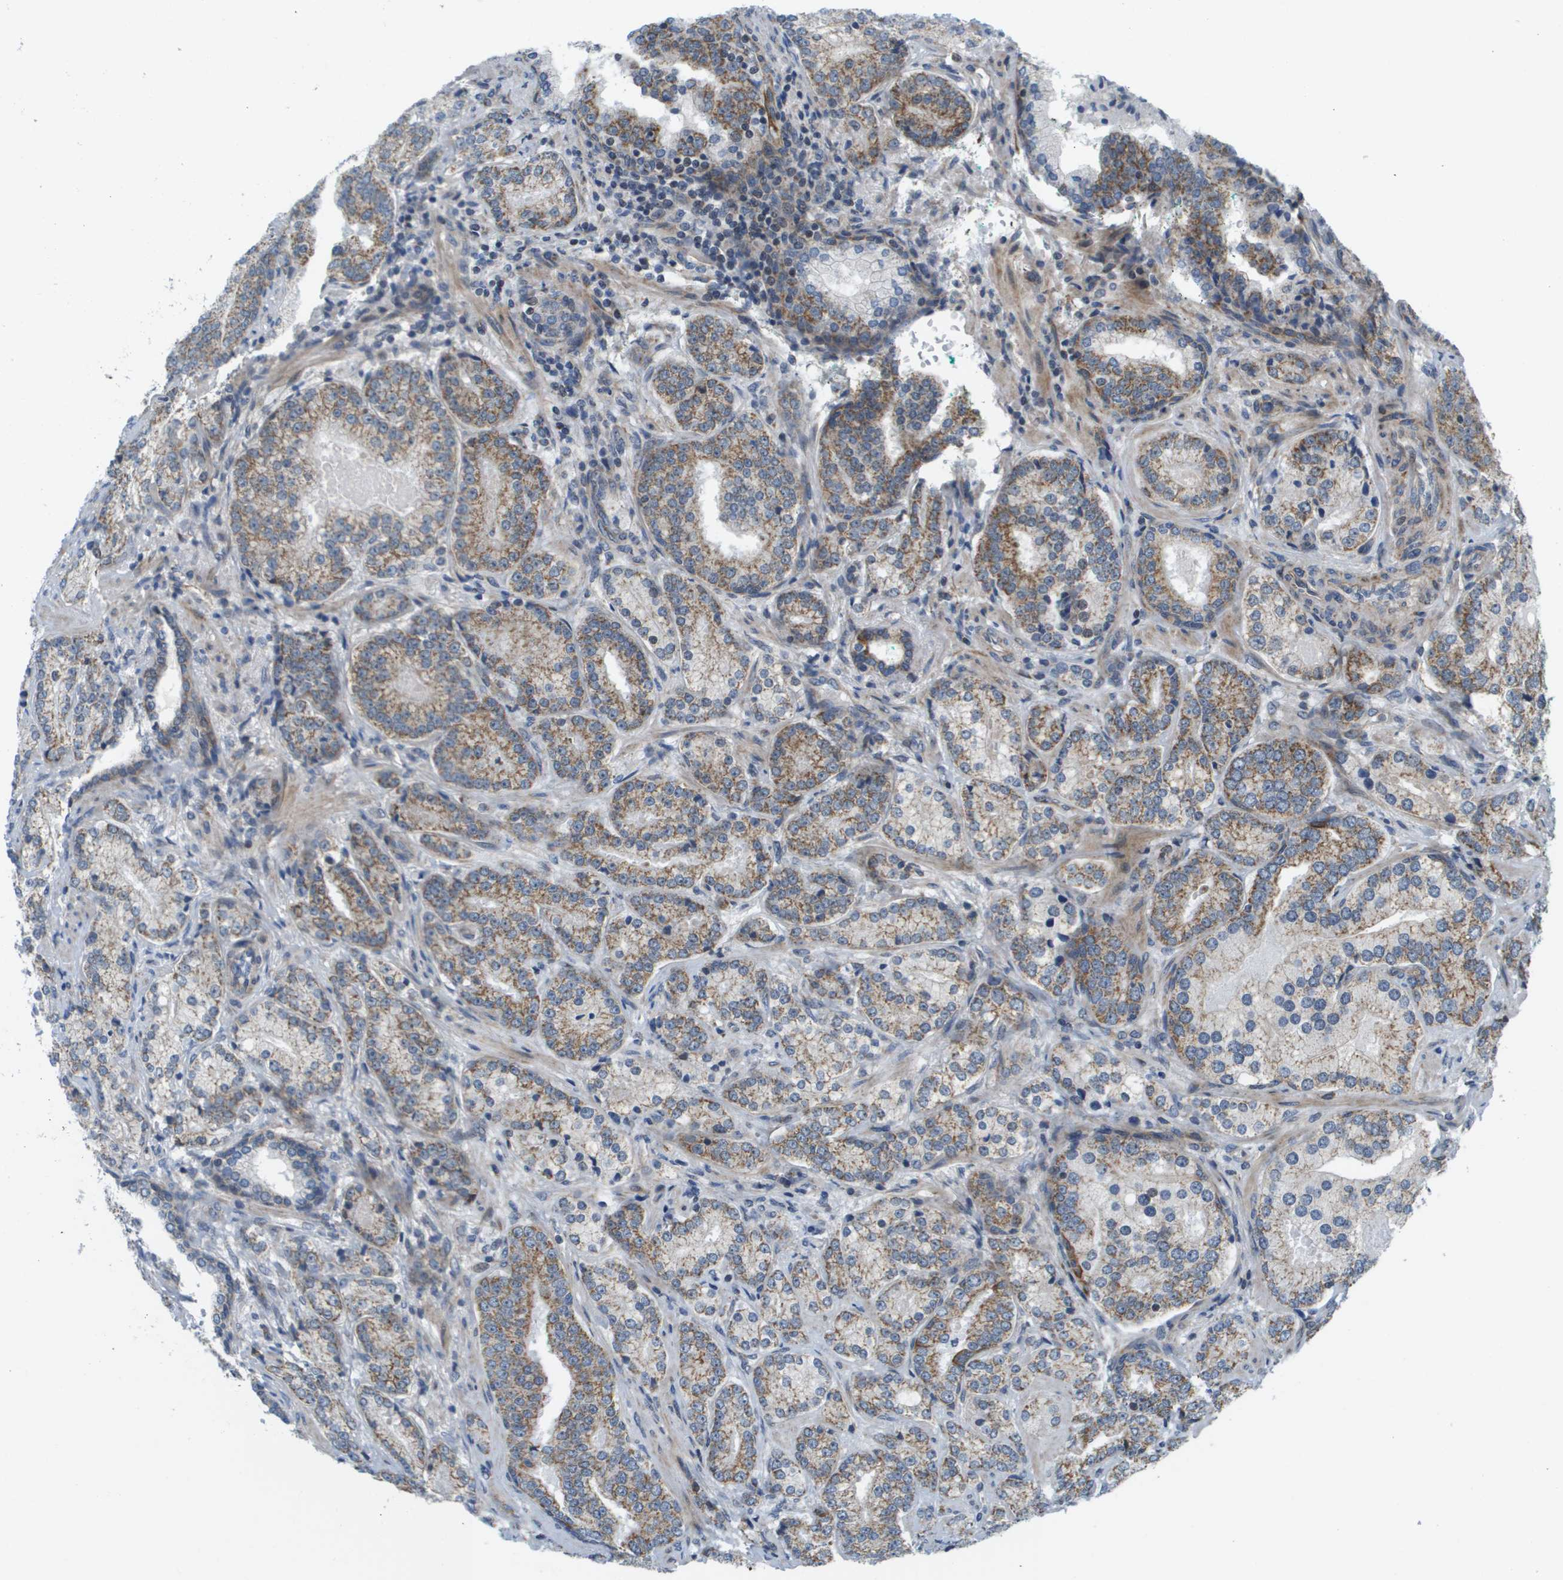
{"staining": {"intensity": "moderate", "quantity": "25%-75%", "location": "cytoplasmic/membranous"}, "tissue": "prostate cancer", "cell_type": "Tumor cells", "image_type": "cancer", "snomed": [{"axis": "morphology", "description": "Adenocarcinoma, High grade"}, {"axis": "topography", "description": "Prostate"}], "caption": "Immunohistochemical staining of human prostate cancer demonstrates moderate cytoplasmic/membranous protein staining in approximately 25%-75% of tumor cells. (Stains: DAB in brown, nuclei in blue, Microscopy: brightfield microscopy at high magnification).", "gene": "KRT23", "patient": {"sex": "male", "age": 61}}